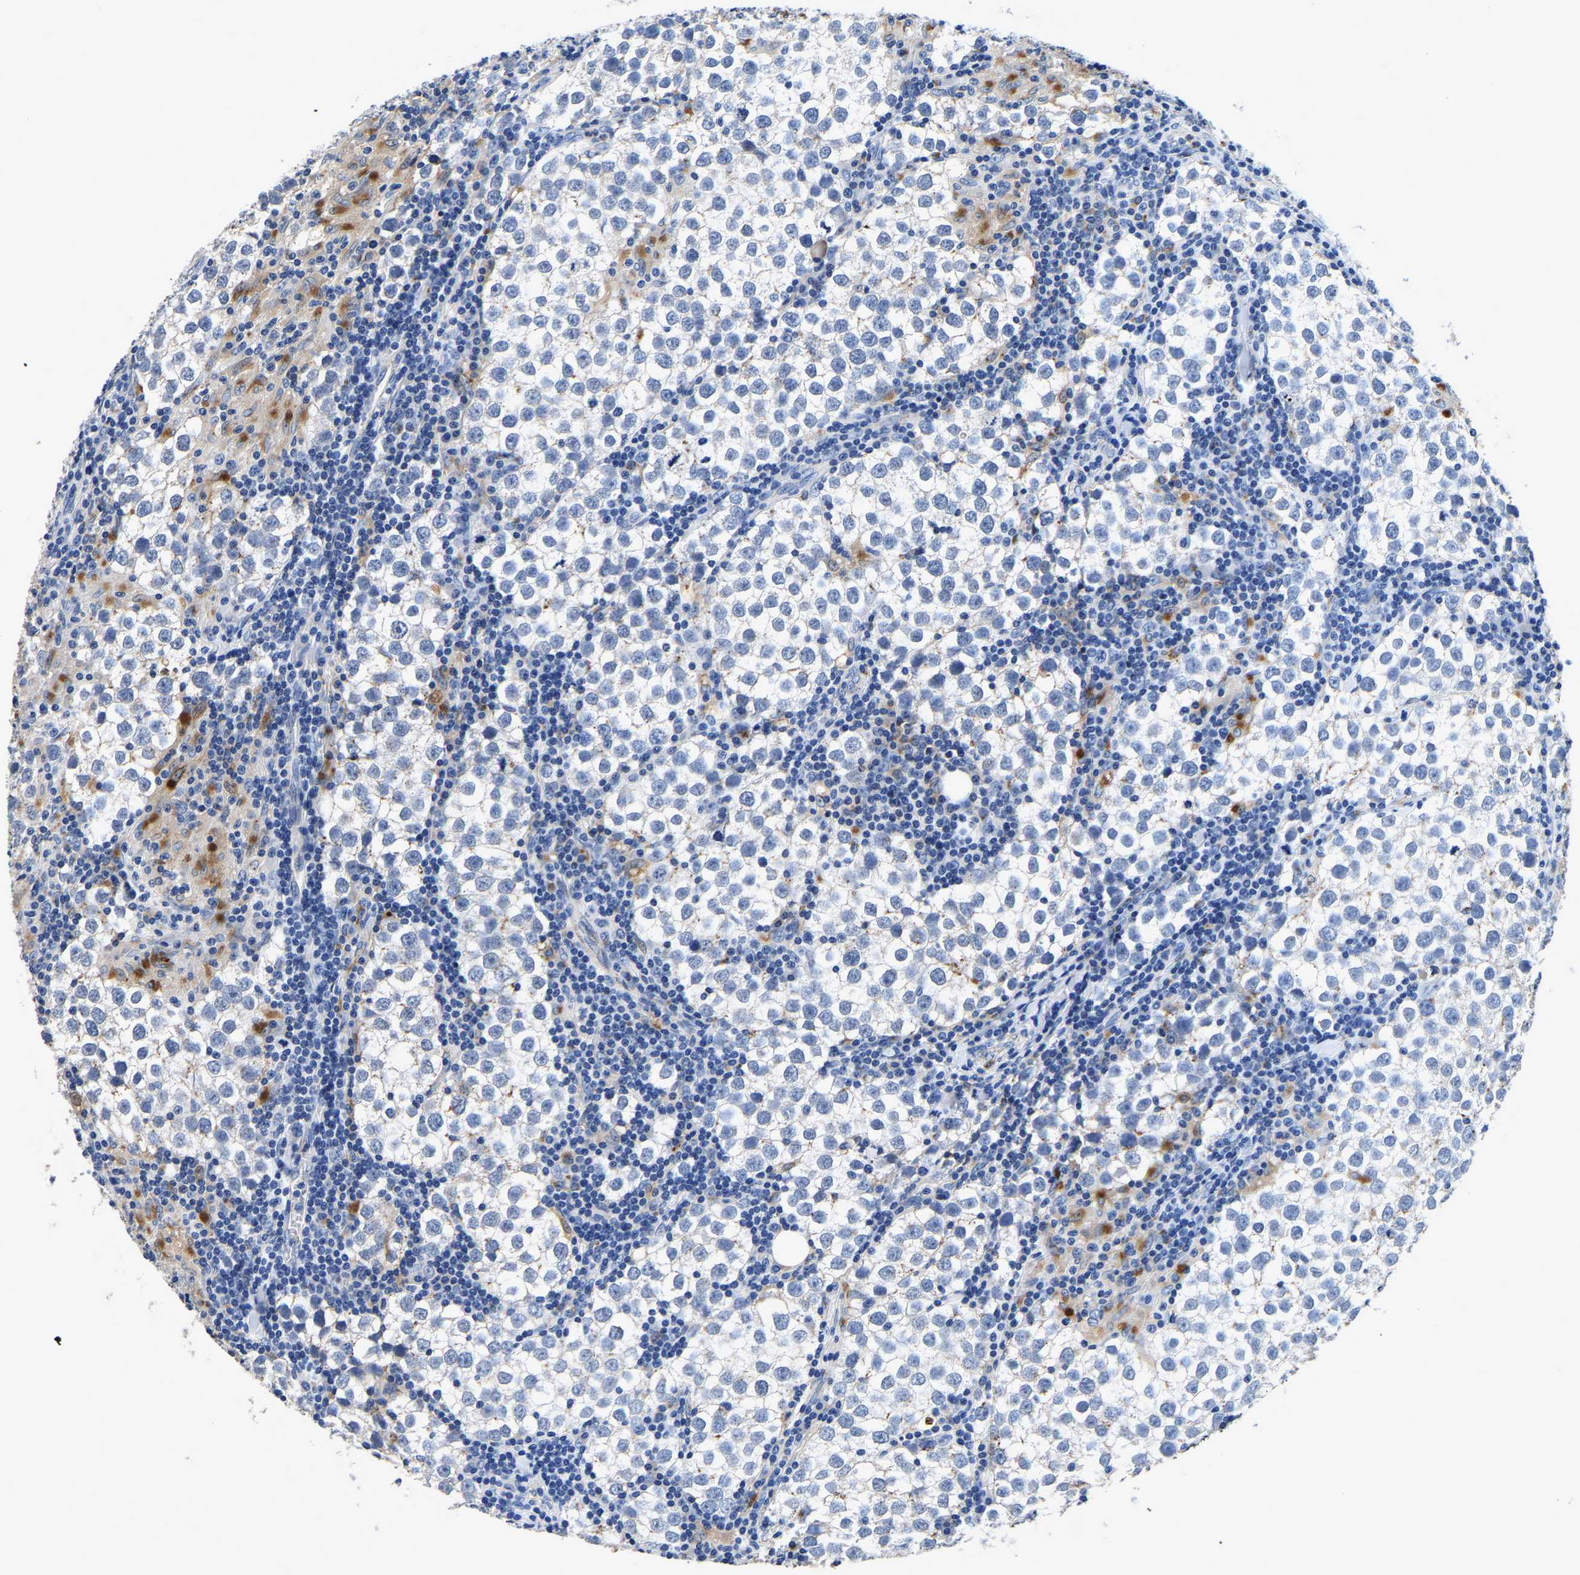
{"staining": {"intensity": "negative", "quantity": "none", "location": "none"}, "tissue": "testis cancer", "cell_type": "Tumor cells", "image_type": "cancer", "snomed": [{"axis": "morphology", "description": "Seminoma, NOS"}, {"axis": "morphology", "description": "Carcinoma, Embryonal, NOS"}, {"axis": "topography", "description": "Testis"}], "caption": "Immunohistochemistry (IHC) of testis cancer reveals no positivity in tumor cells.", "gene": "GRN", "patient": {"sex": "male", "age": 36}}